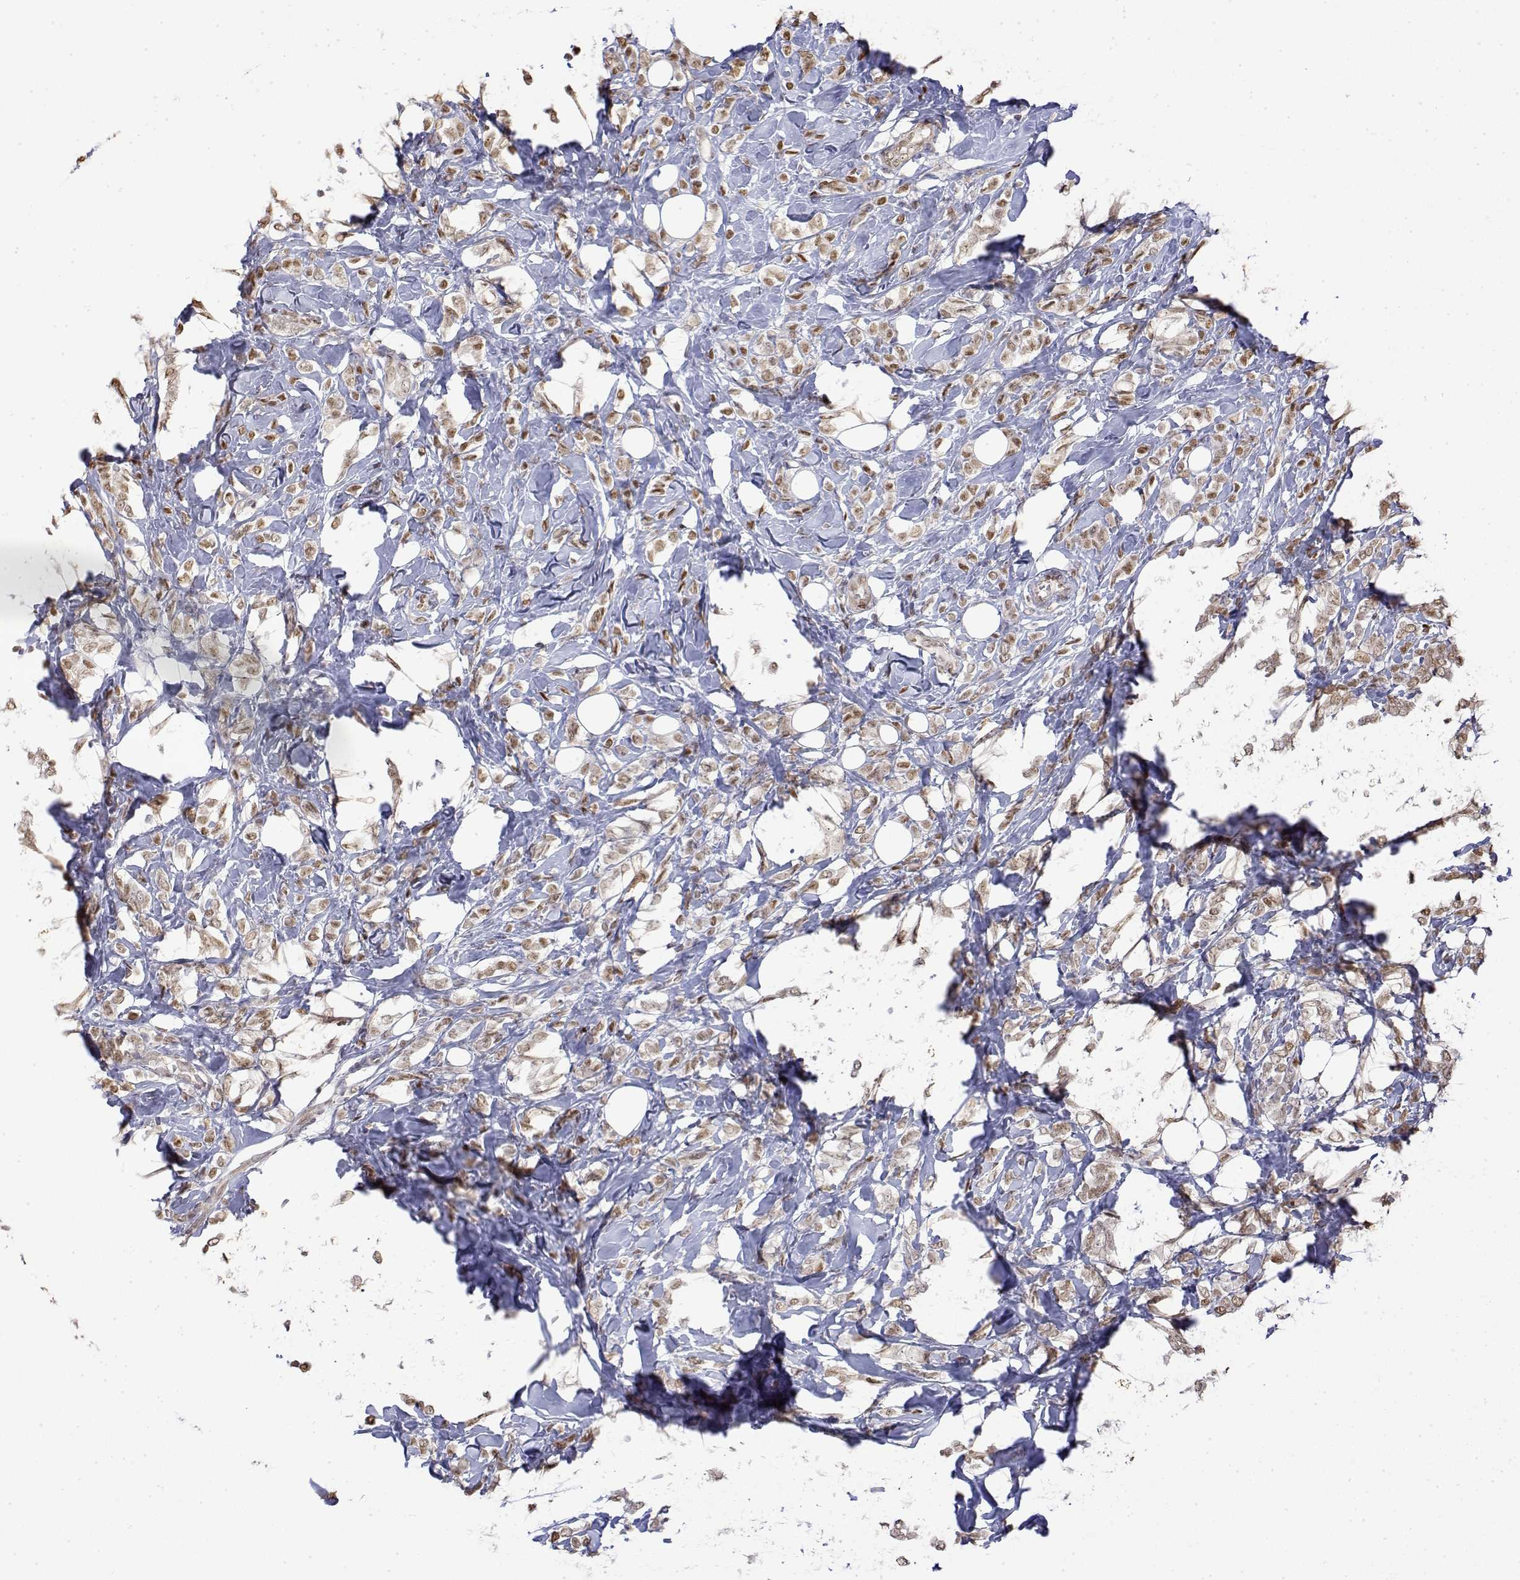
{"staining": {"intensity": "weak", "quantity": "25%-75%", "location": "nuclear"}, "tissue": "breast cancer", "cell_type": "Tumor cells", "image_type": "cancer", "snomed": [{"axis": "morphology", "description": "Lobular carcinoma"}, {"axis": "topography", "description": "Breast"}], "caption": "About 25%-75% of tumor cells in human breast cancer (lobular carcinoma) display weak nuclear protein expression as visualized by brown immunohistochemical staining.", "gene": "TPI1", "patient": {"sex": "female", "age": 49}}